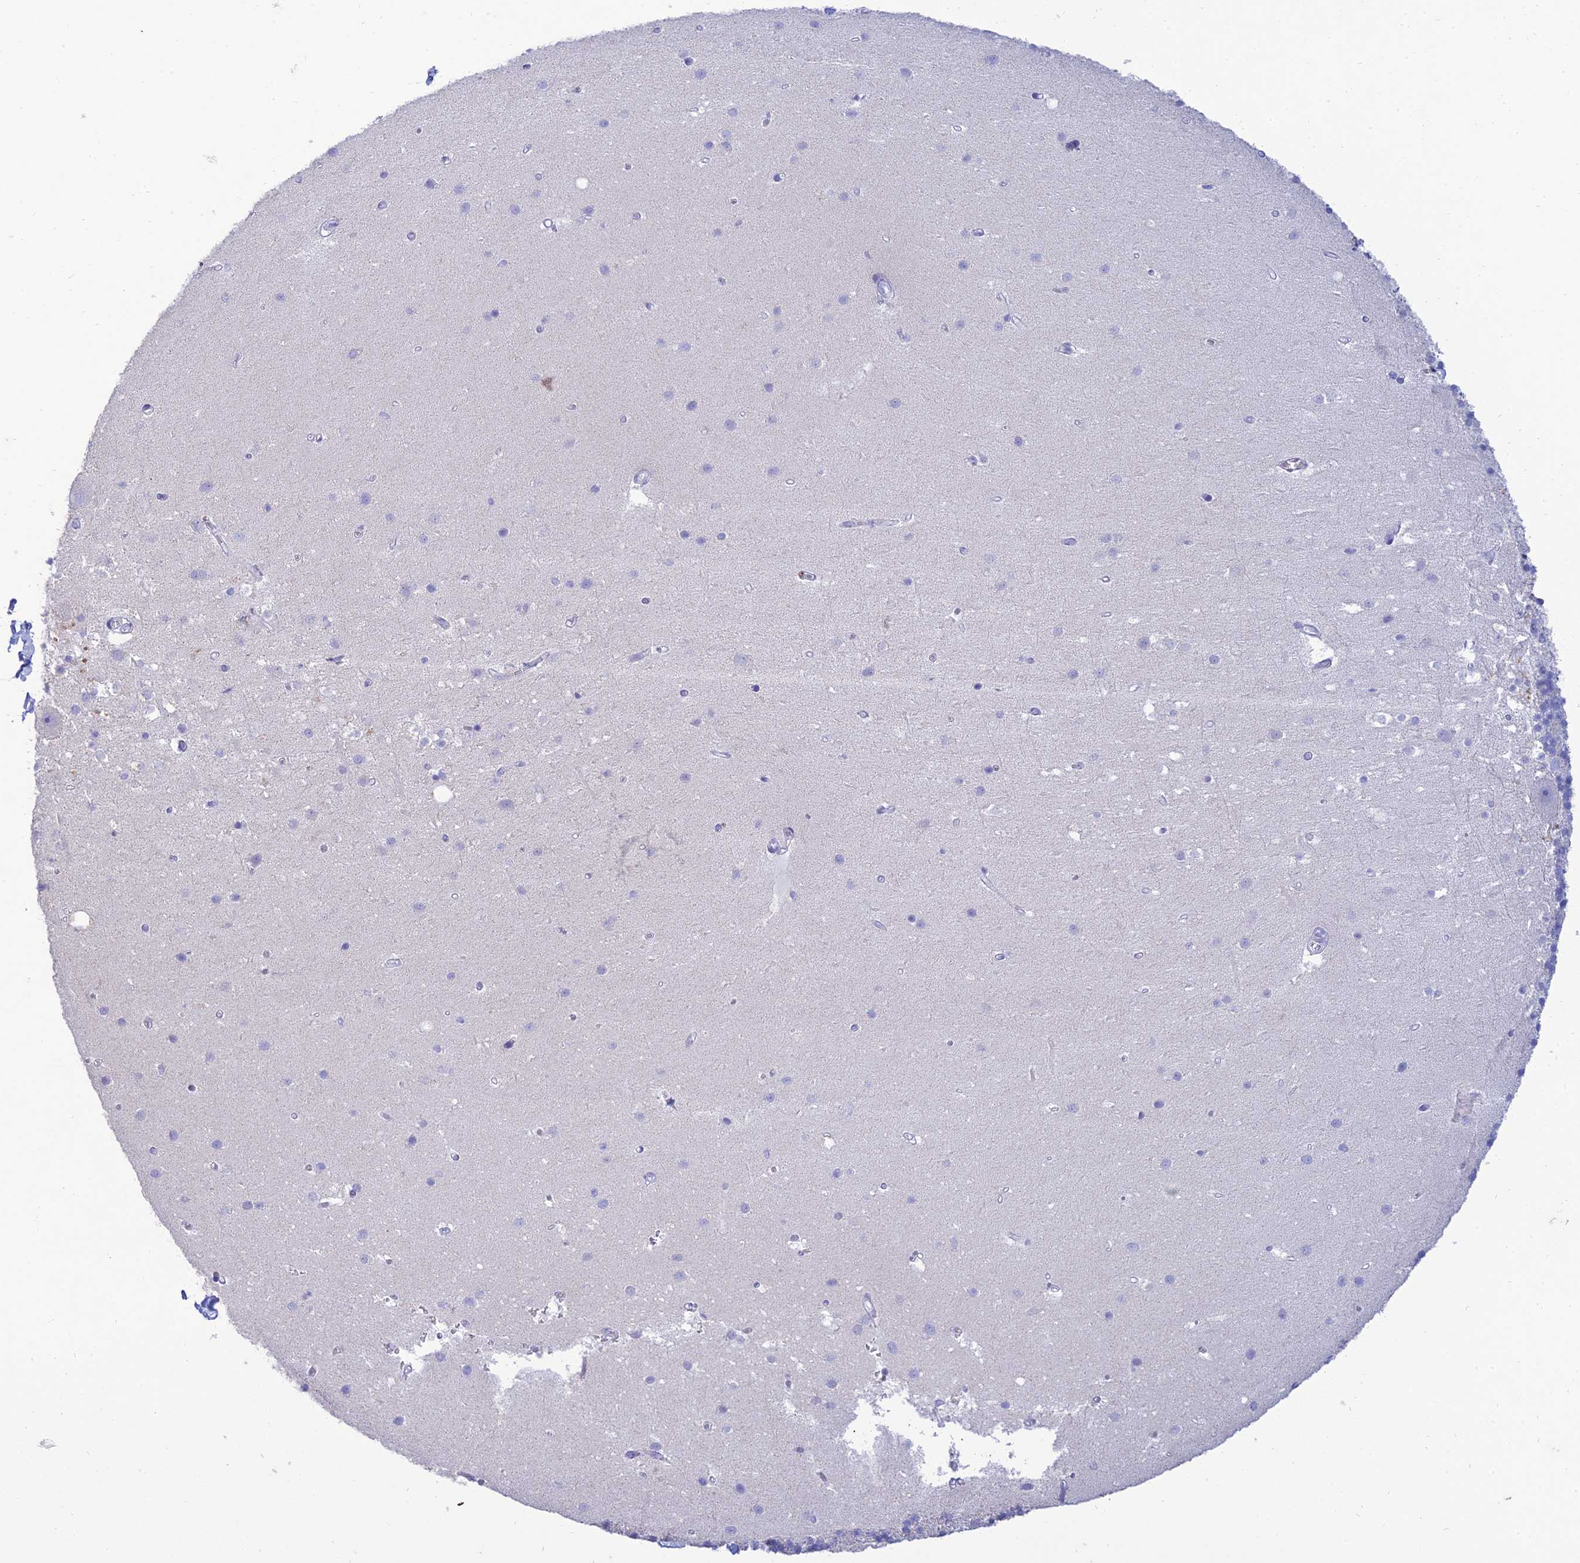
{"staining": {"intensity": "negative", "quantity": "none", "location": "none"}, "tissue": "cerebellum", "cell_type": "Cells in granular layer", "image_type": "normal", "snomed": [{"axis": "morphology", "description": "Normal tissue, NOS"}, {"axis": "topography", "description": "Cerebellum"}], "caption": "Human cerebellum stained for a protein using immunohistochemistry (IHC) exhibits no staining in cells in granular layer.", "gene": "MAL2", "patient": {"sex": "male", "age": 54}}